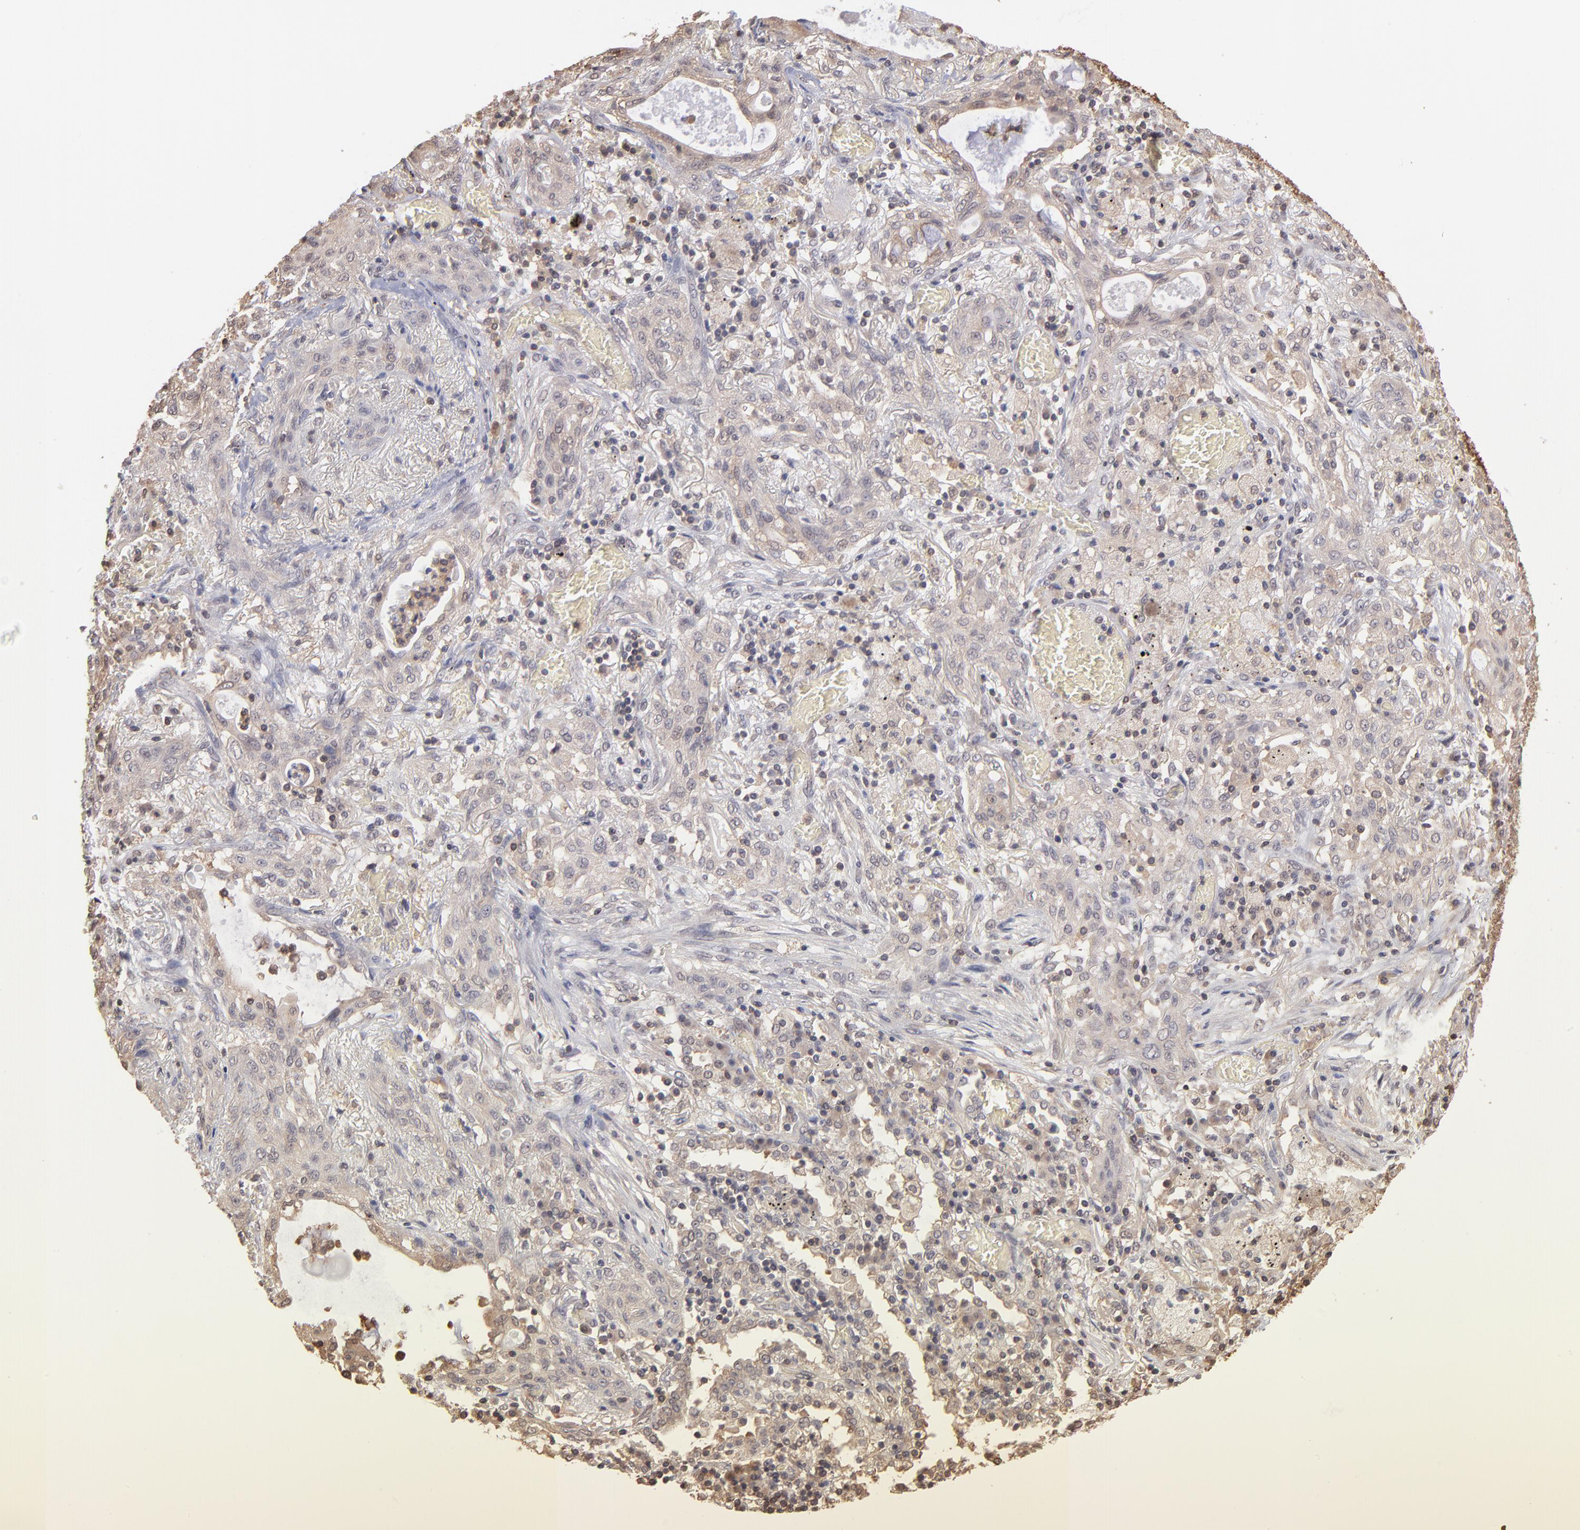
{"staining": {"intensity": "weak", "quantity": ">75%", "location": "cytoplasmic/membranous"}, "tissue": "lung cancer", "cell_type": "Tumor cells", "image_type": "cancer", "snomed": [{"axis": "morphology", "description": "Squamous cell carcinoma, NOS"}, {"axis": "topography", "description": "Lung"}], "caption": "Immunohistochemical staining of human lung cancer (squamous cell carcinoma) exhibits weak cytoplasmic/membranous protein staining in about >75% of tumor cells. The protein of interest is shown in brown color, while the nuclei are stained blue.", "gene": "MAP2K2", "patient": {"sex": "female", "age": 47}}